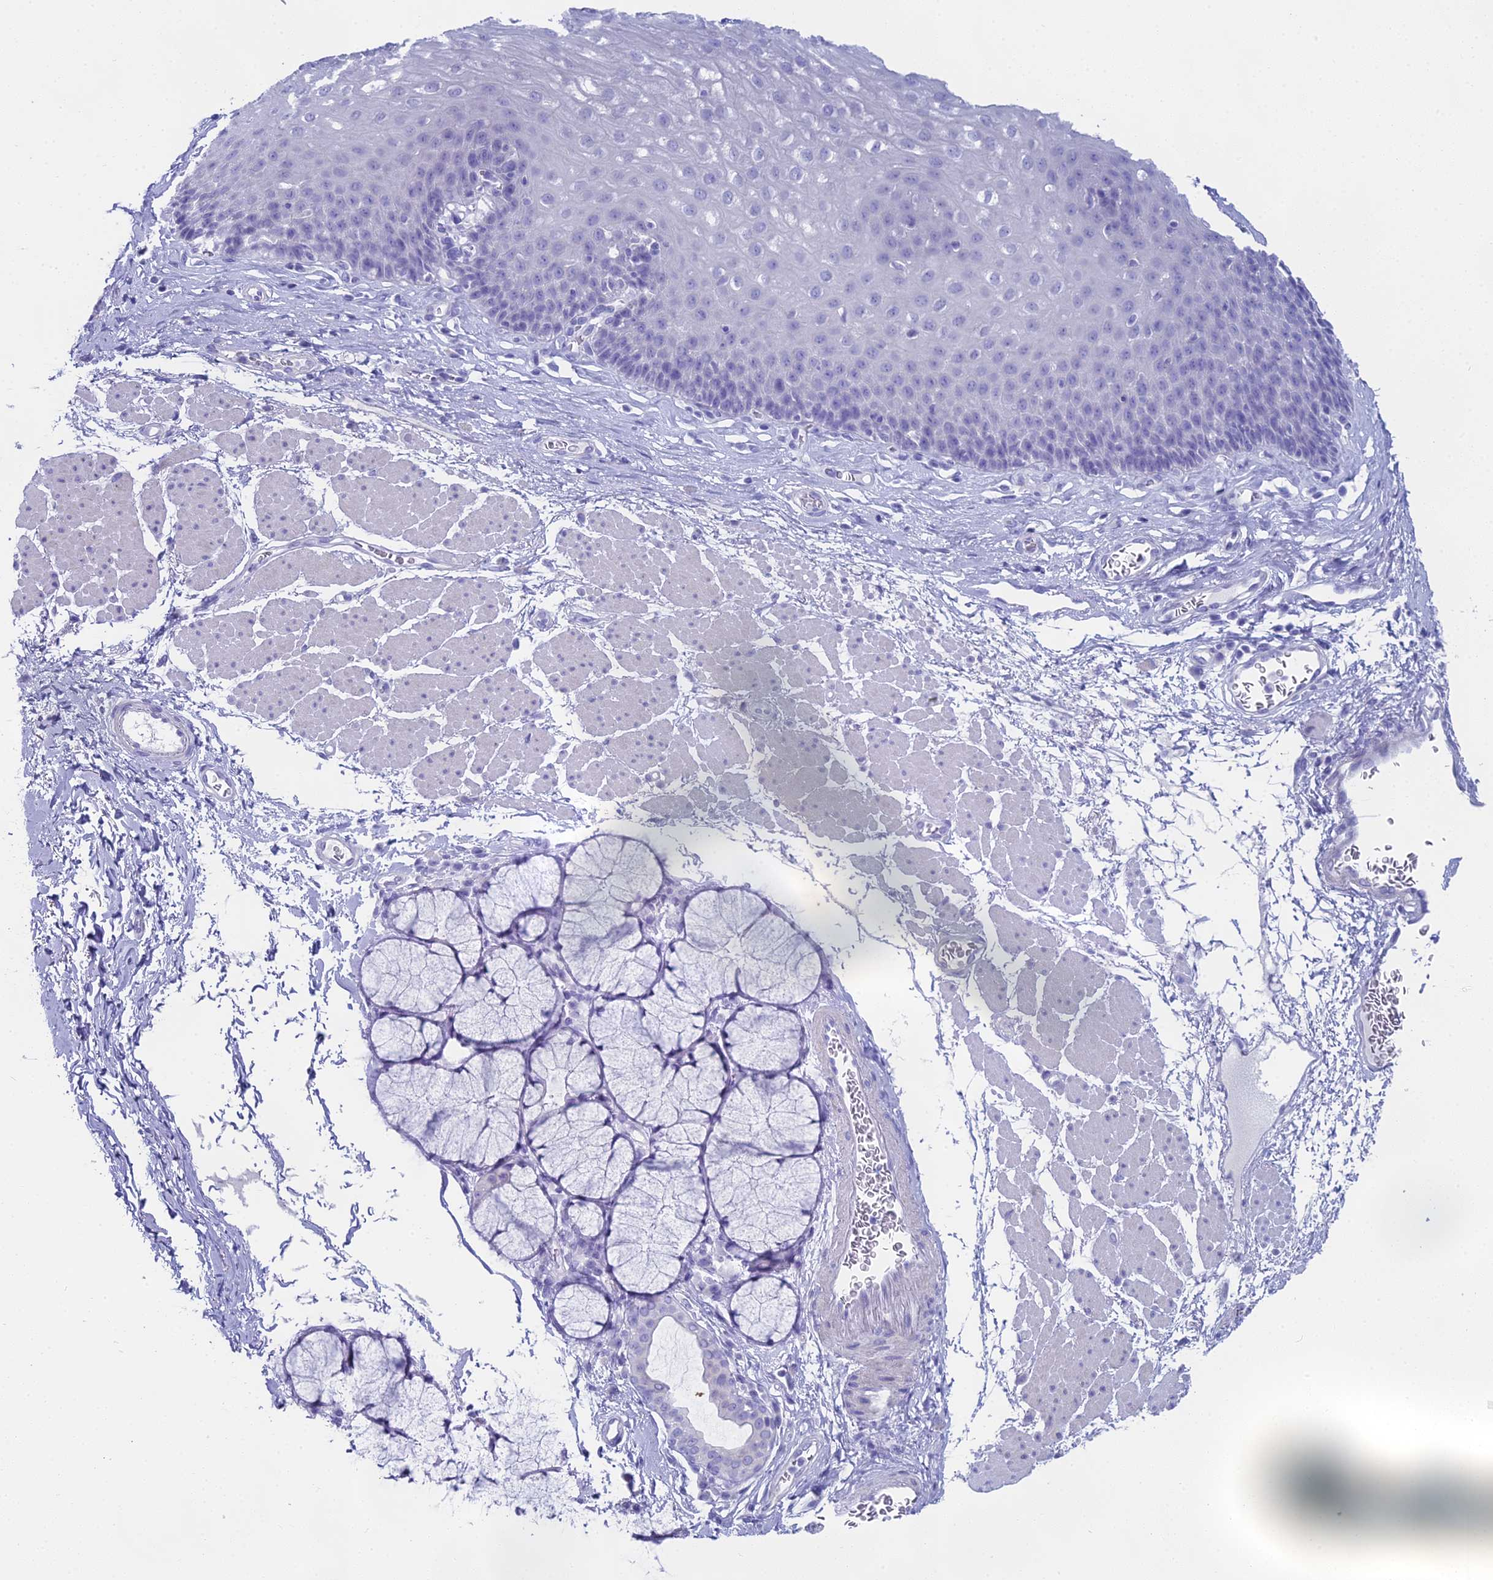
{"staining": {"intensity": "negative", "quantity": "none", "location": "none"}, "tissue": "esophagus", "cell_type": "Squamous epithelial cells", "image_type": "normal", "snomed": [{"axis": "morphology", "description": "Normal tissue, NOS"}, {"axis": "topography", "description": "Esophagus"}], "caption": "A high-resolution histopathology image shows IHC staining of benign esophagus, which reveals no significant staining in squamous epithelial cells.", "gene": "UNC80", "patient": {"sex": "female", "age": 66}}